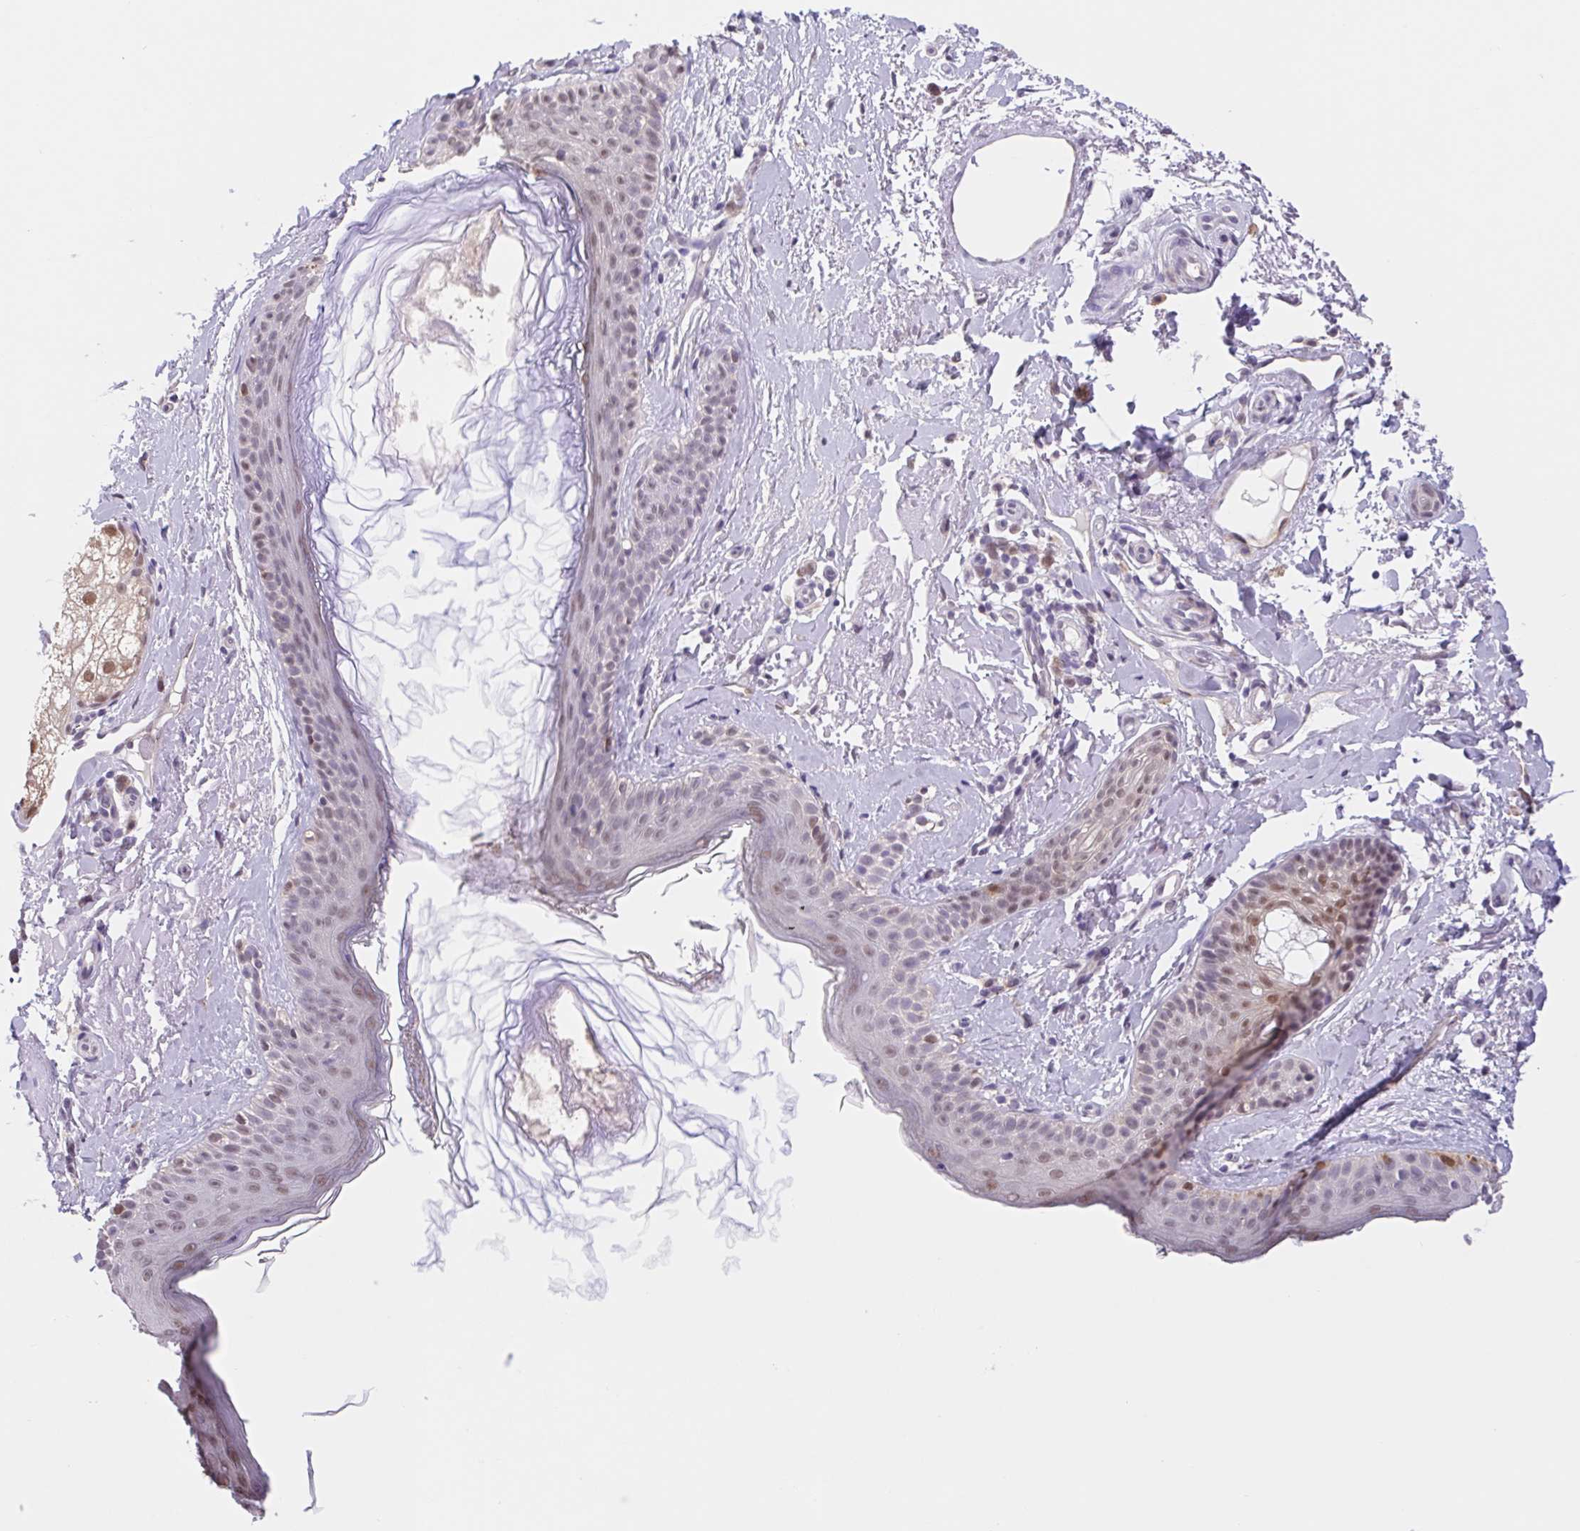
{"staining": {"intensity": "negative", "quantity": "none", "location": "none"}, "tissue": "skin", "cell_type": "Fibroblasts", "image_type": "normal", "snomed": [{"axis": "morphology", "description": "Normal tissue, NOS"}, {"axis": "topography", "description": "Skin"}], "caption": "Immunohistochemical staining of benign human skin displays no significant positivity in fibroblasts. (DAB (3,3'-diaminobenzidine) immunohistochemistry with hematoxylin counter stain).", "gene": "L3MBTL4", "patient": {"sex": "male", "age": 73}}